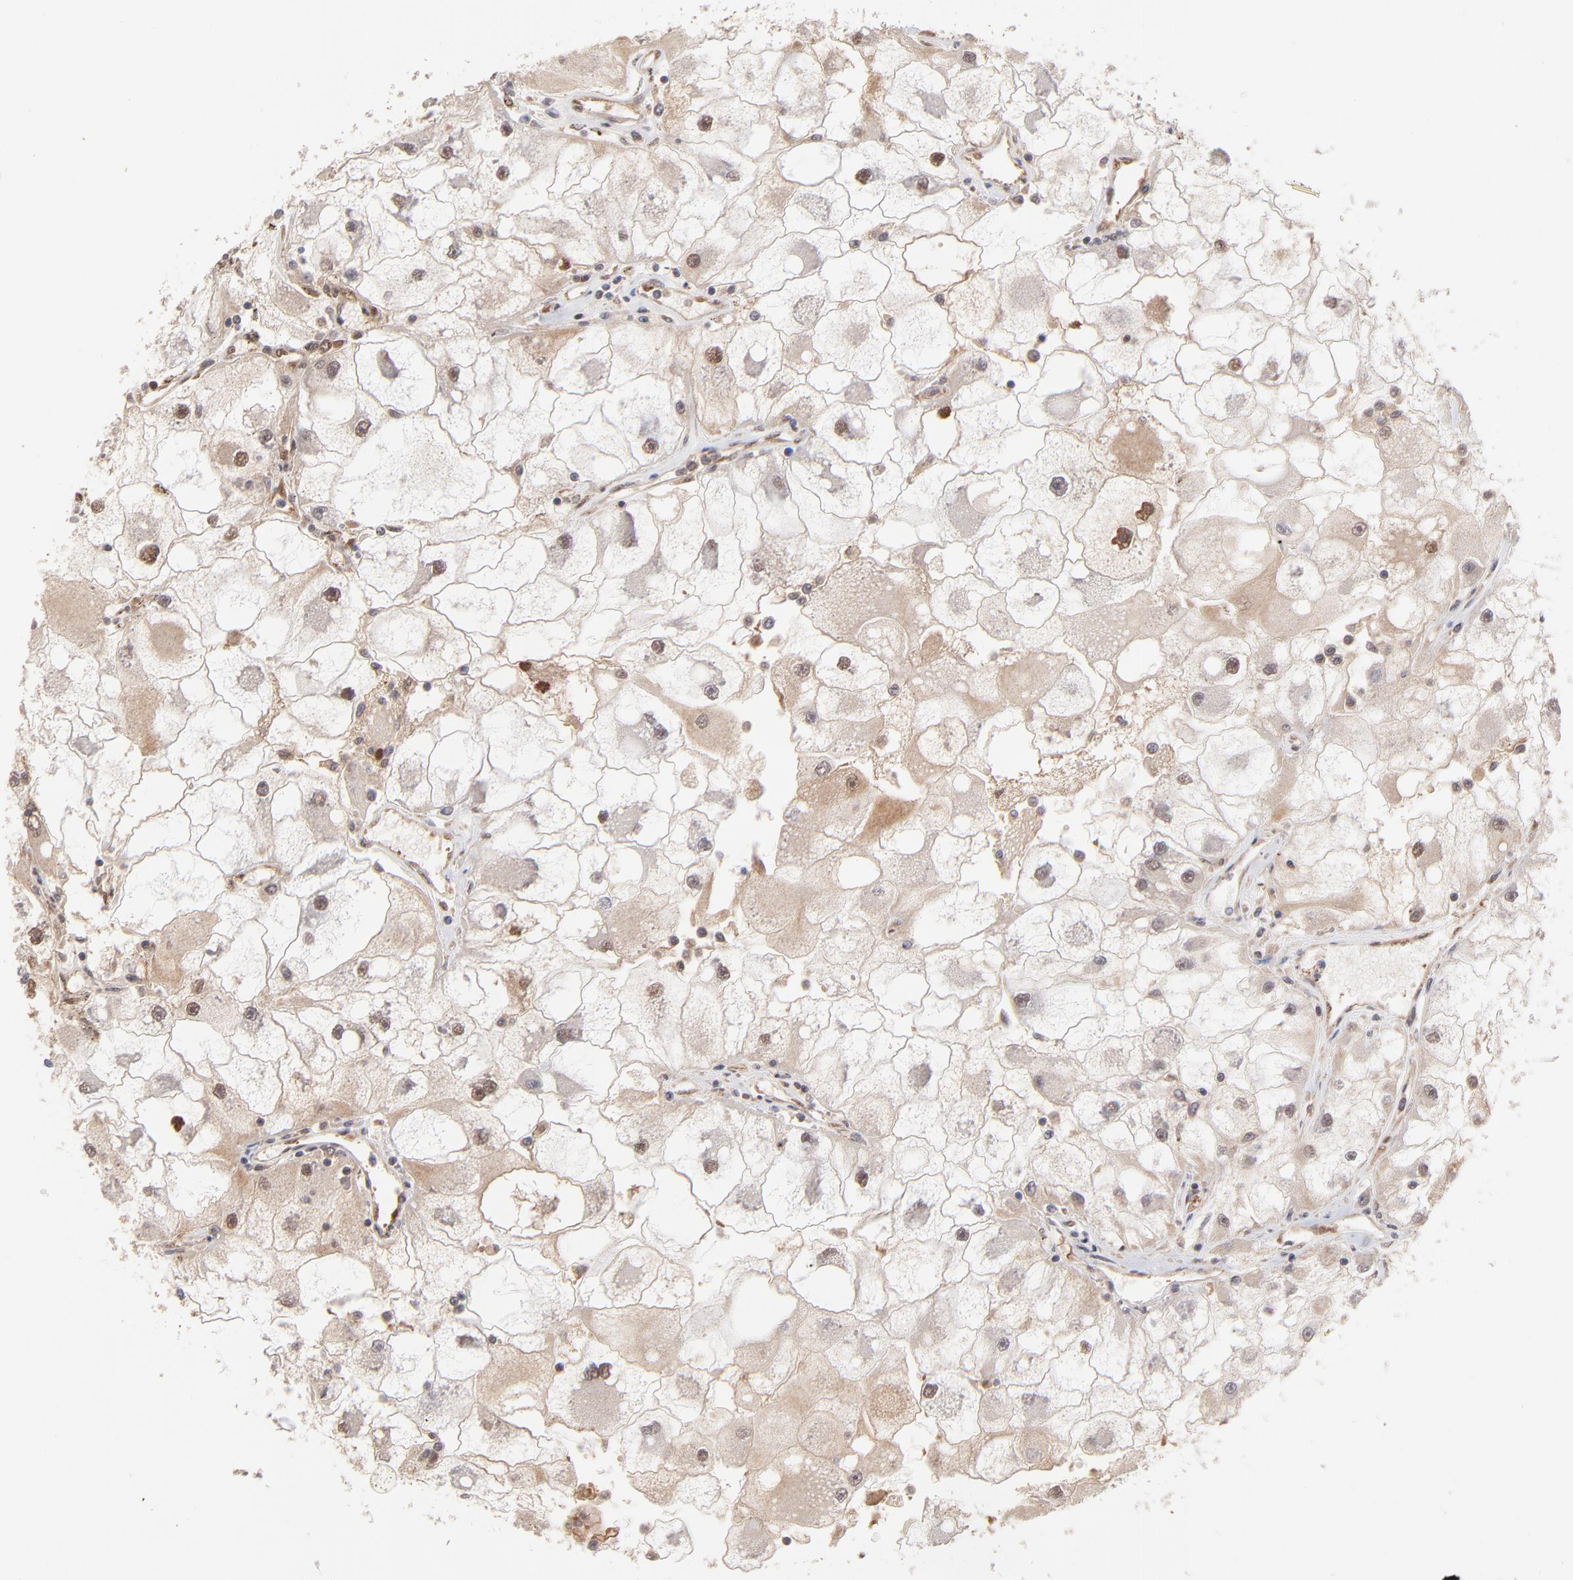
{"staining": {"intensity": "moderate", "quantity": "25%-75%", "location": "cytoplasmic/membranous,nuclear"}, "tissue": "renal cancer", "cell_type": "Tumor cells", "image_type": "cancer", "snomed": [{"axis": "morphology", "description": "Adenocarcinoma, NOS"}, {"axis": "topography", "description": "Kidney"}], "caption": "Tumor cells display moderate cytoplasmic/membranous and nuclear staining in about 25%-75% of cells in renal adenocarcinoma. (Stains: DAB in brown, nuclei in blue, Microscopy: brightfield microscopy at high magnification).", "gene": "PSMD14", "patient": {"sex": "female", "age": 73}}